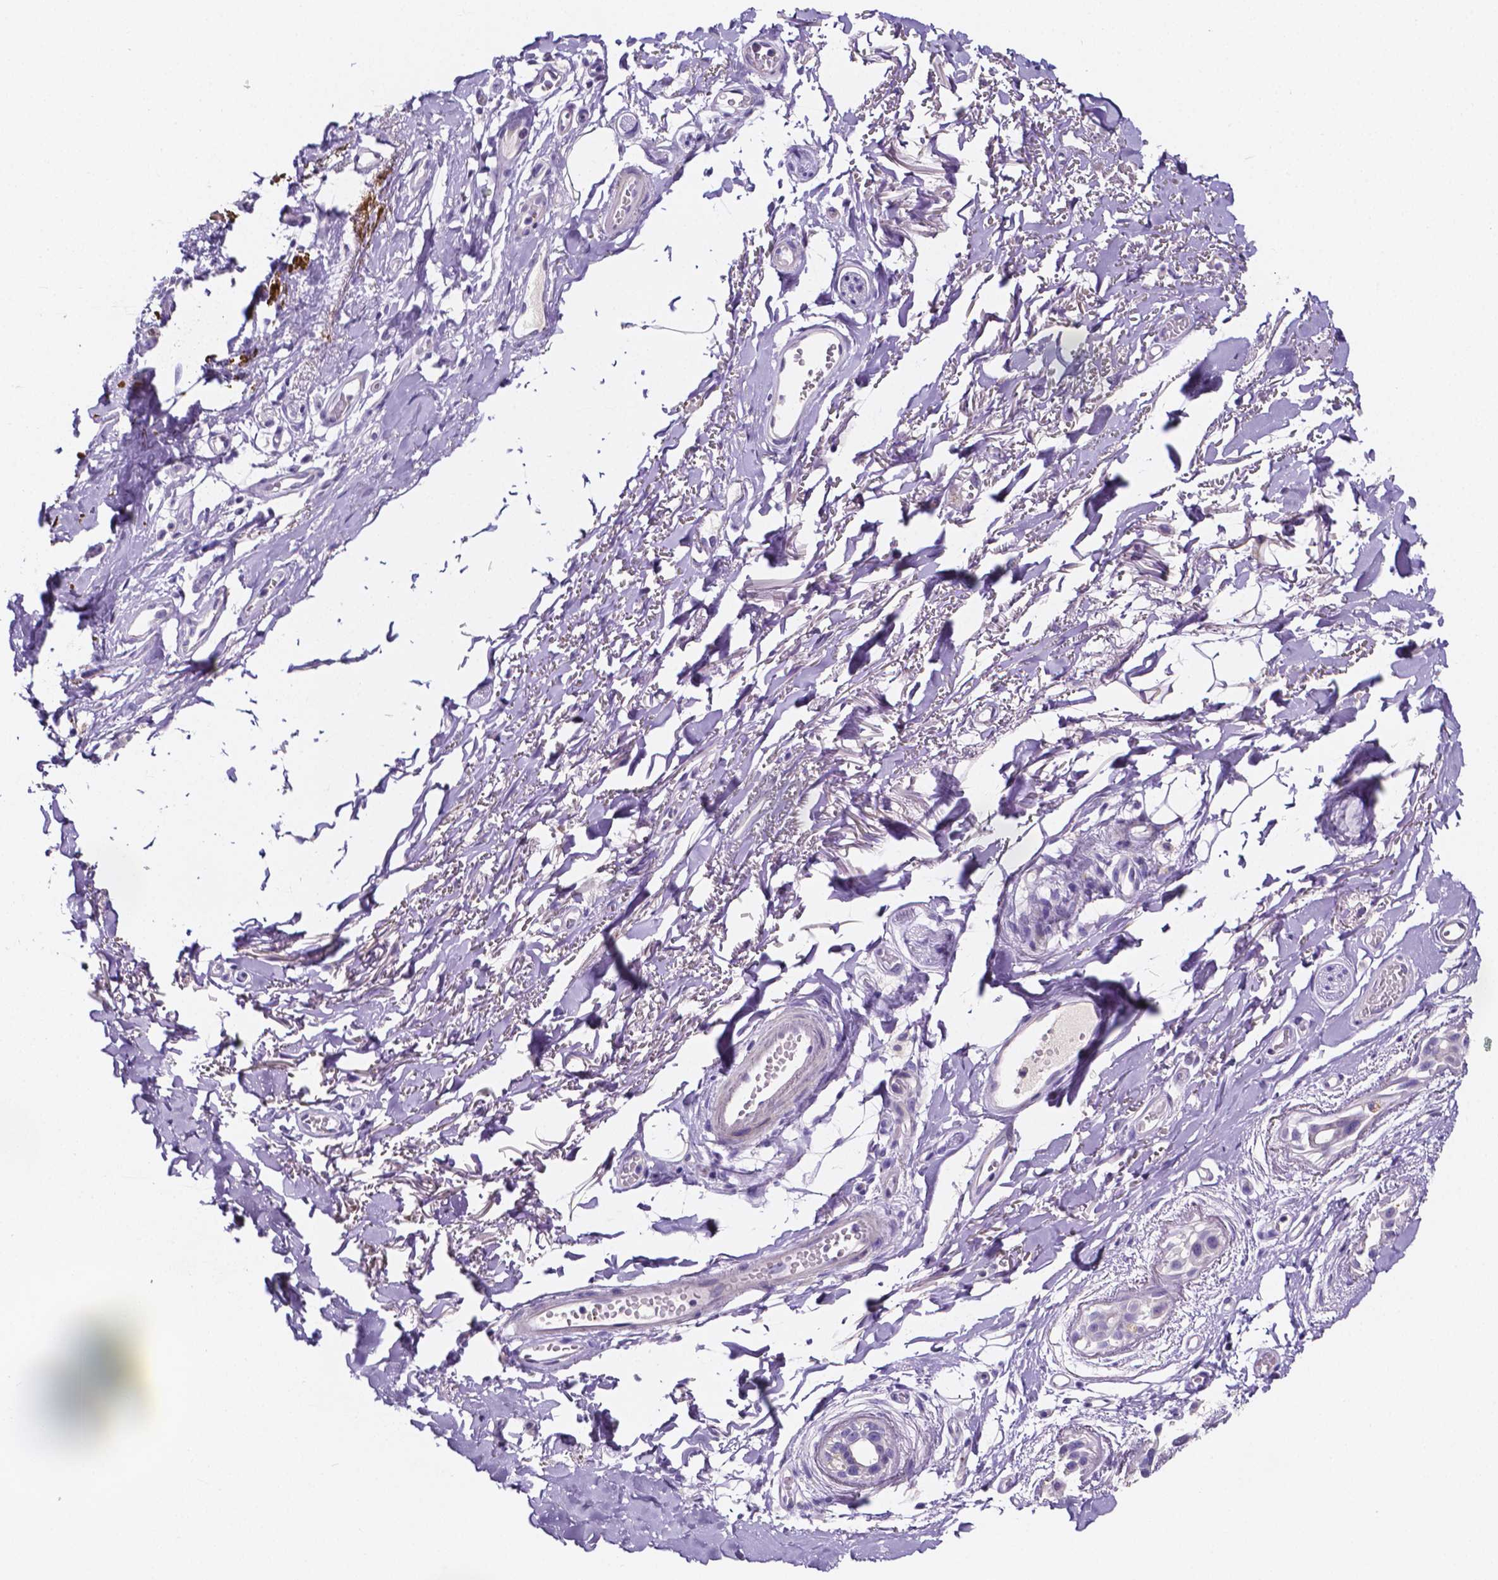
{"staining": {"intensity": "negative", "quantity": "none", "location": "none"}, "tissue": "adipose tissue", "cell_type": "Adipocytes", "image_type": "normal", "snomed": [{"axis": "morphology", "description": "Normal tissue, NOS"}, {"axis": "topography", "description": "Anal"}, {"axis": "topography", "description": "Peripheral nerve tissue"}], "caption": "The histopathology image demonstrates no significant expression in adipocytes of adipose tissue.", "gene": "NRGN", "patient": {"sex": "male", "age": 78}}